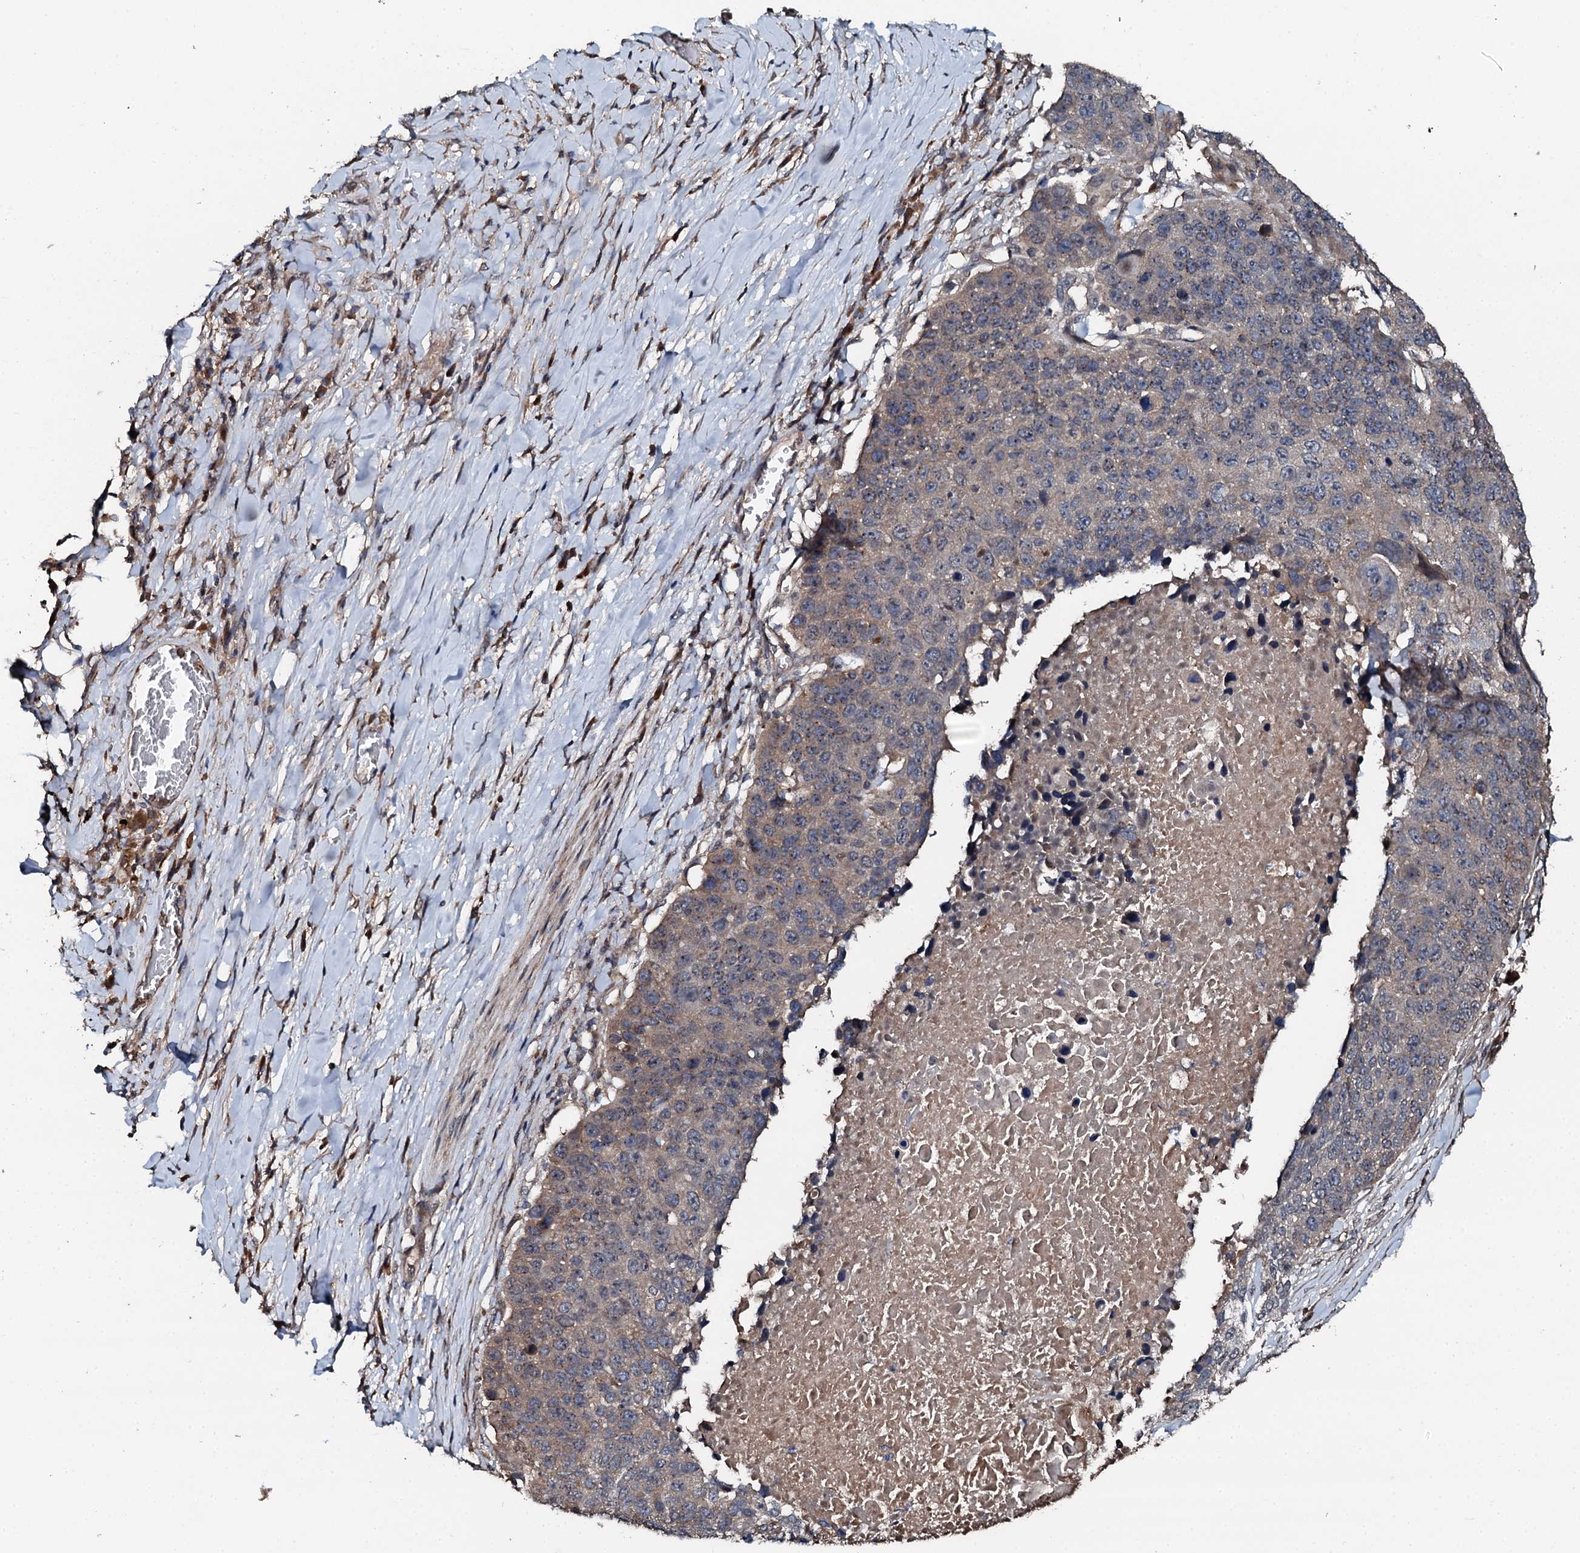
{"staining": {"intensity": "weak", "quantity": "25%-75%", "location": "cytoplasmic/membranous"}, "tissue": "lung cancer", "cell_type": "Tumor cells", "image_type": "cancer", "snomed": [{"axis": "morphology", "description": "Normal tissue, NOS"}, {"axis": "morphology", "description": "Squamous cell carcinoma, NOS"}, {"axis": "topography", "description": "Lymph node"}, {"axis": "topography", "description": "Lung"}], "caption": "This micrograph shows immunohistochemistry (IHC) staining of lung cancer (squamous cell carcinoma), with low weak cytoplasmic/membranous positivity in approximately 25%-75% of tumor cells.", "gene": "FLYWCH1", "patient": {"sex": "male", "age": 66}}